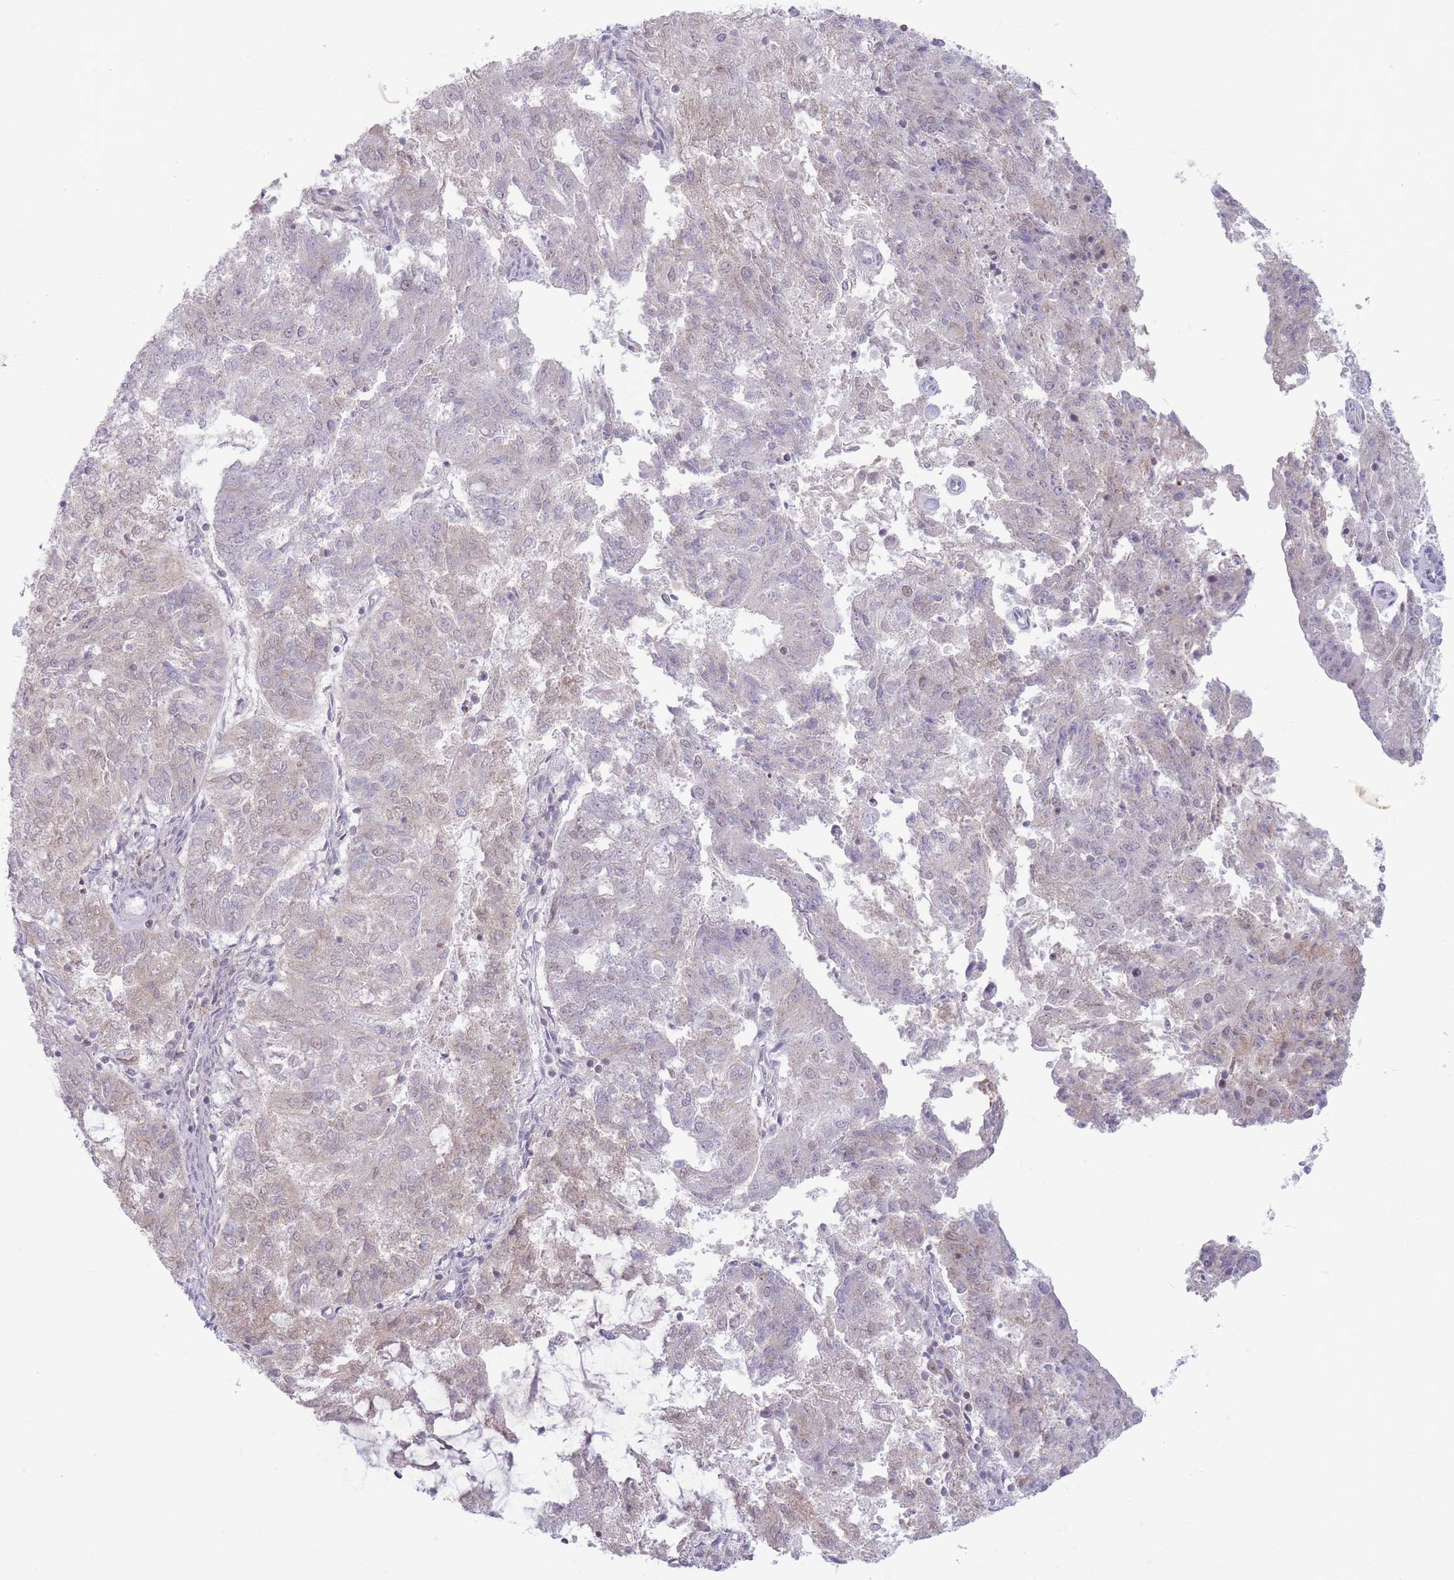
{"staining": {"intensity": "weak", "quantity": "<25%", "location": "nuclear"}, "tissue": "endometrial cancer", "cell_type": "Tumor cells", "image_type": "cancer", "snomed": [{"axis": "morphology", "description": "Adenocarcinoma, NOS"}, {"axis": "topography", "description": "Endometrium"}], "caption": "A micrograph of endometrial adenocarcinoma stained for a protein exhibits no brown staining in tumor cells. Nuclei are stained in blue.", "gene": "ARID3B", "patient": {"sex": "female", "age": 82}}